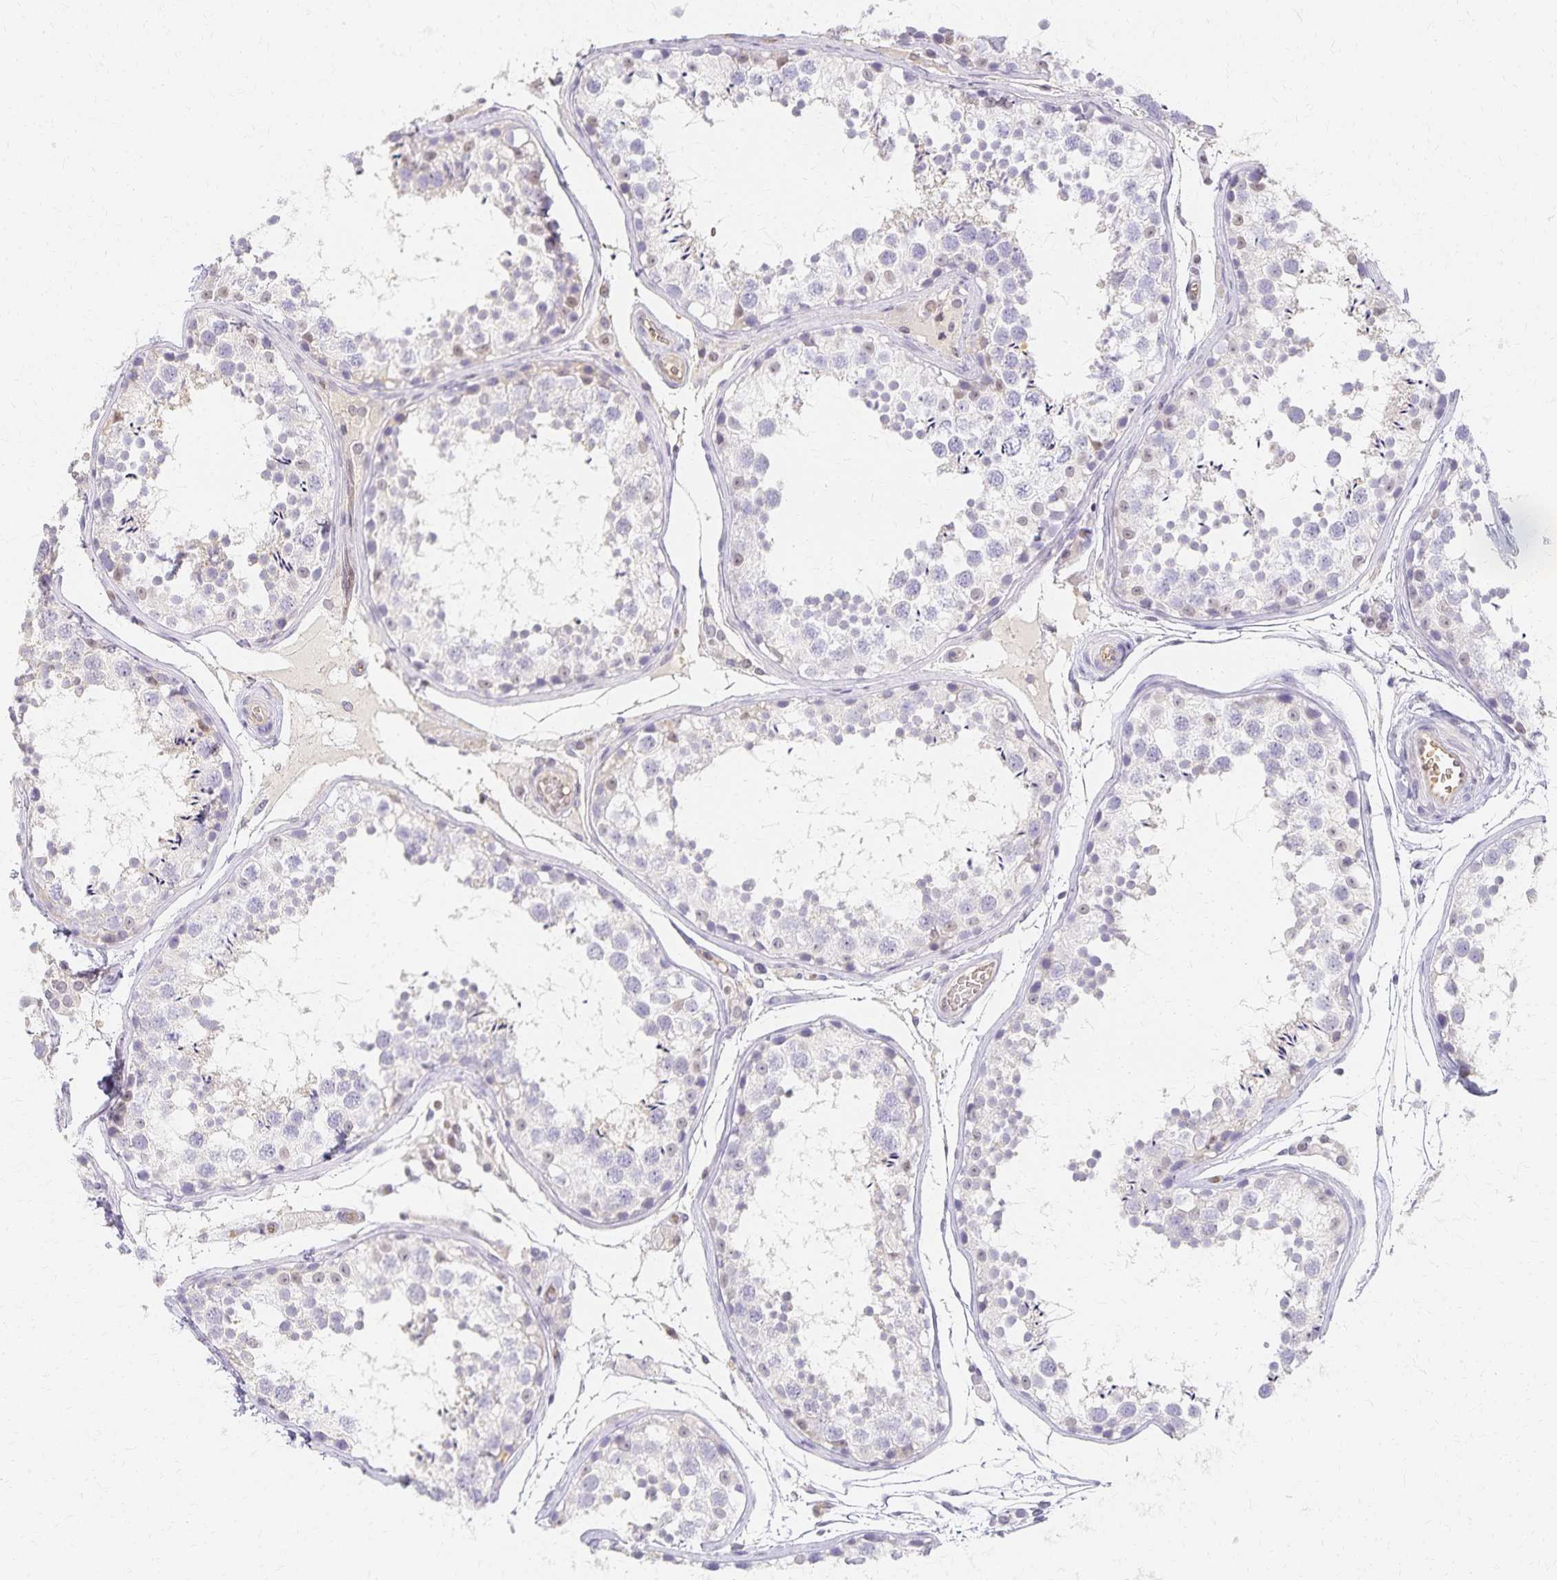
{"staining": {"intensity": "negative", "quantity": "none", "location": "none"}, "tissue": "testis", "cell_type": "Cells in seminiferous ducts", "image_type": "normal", "snomed": [{"axis": "morphology", "description": "Normal tissue, NOS"}, {"axis": "topography", "description": "Testis"}], "caption": "This histopathology image is of unremarkable testis stained with IHC to label a protein in brown with the nuclei are counter-stained blue. There is no expression in cells in seminiferous ducts.", "gene": "AZGP1", "patient": {"sex": "male", "age": 29}}